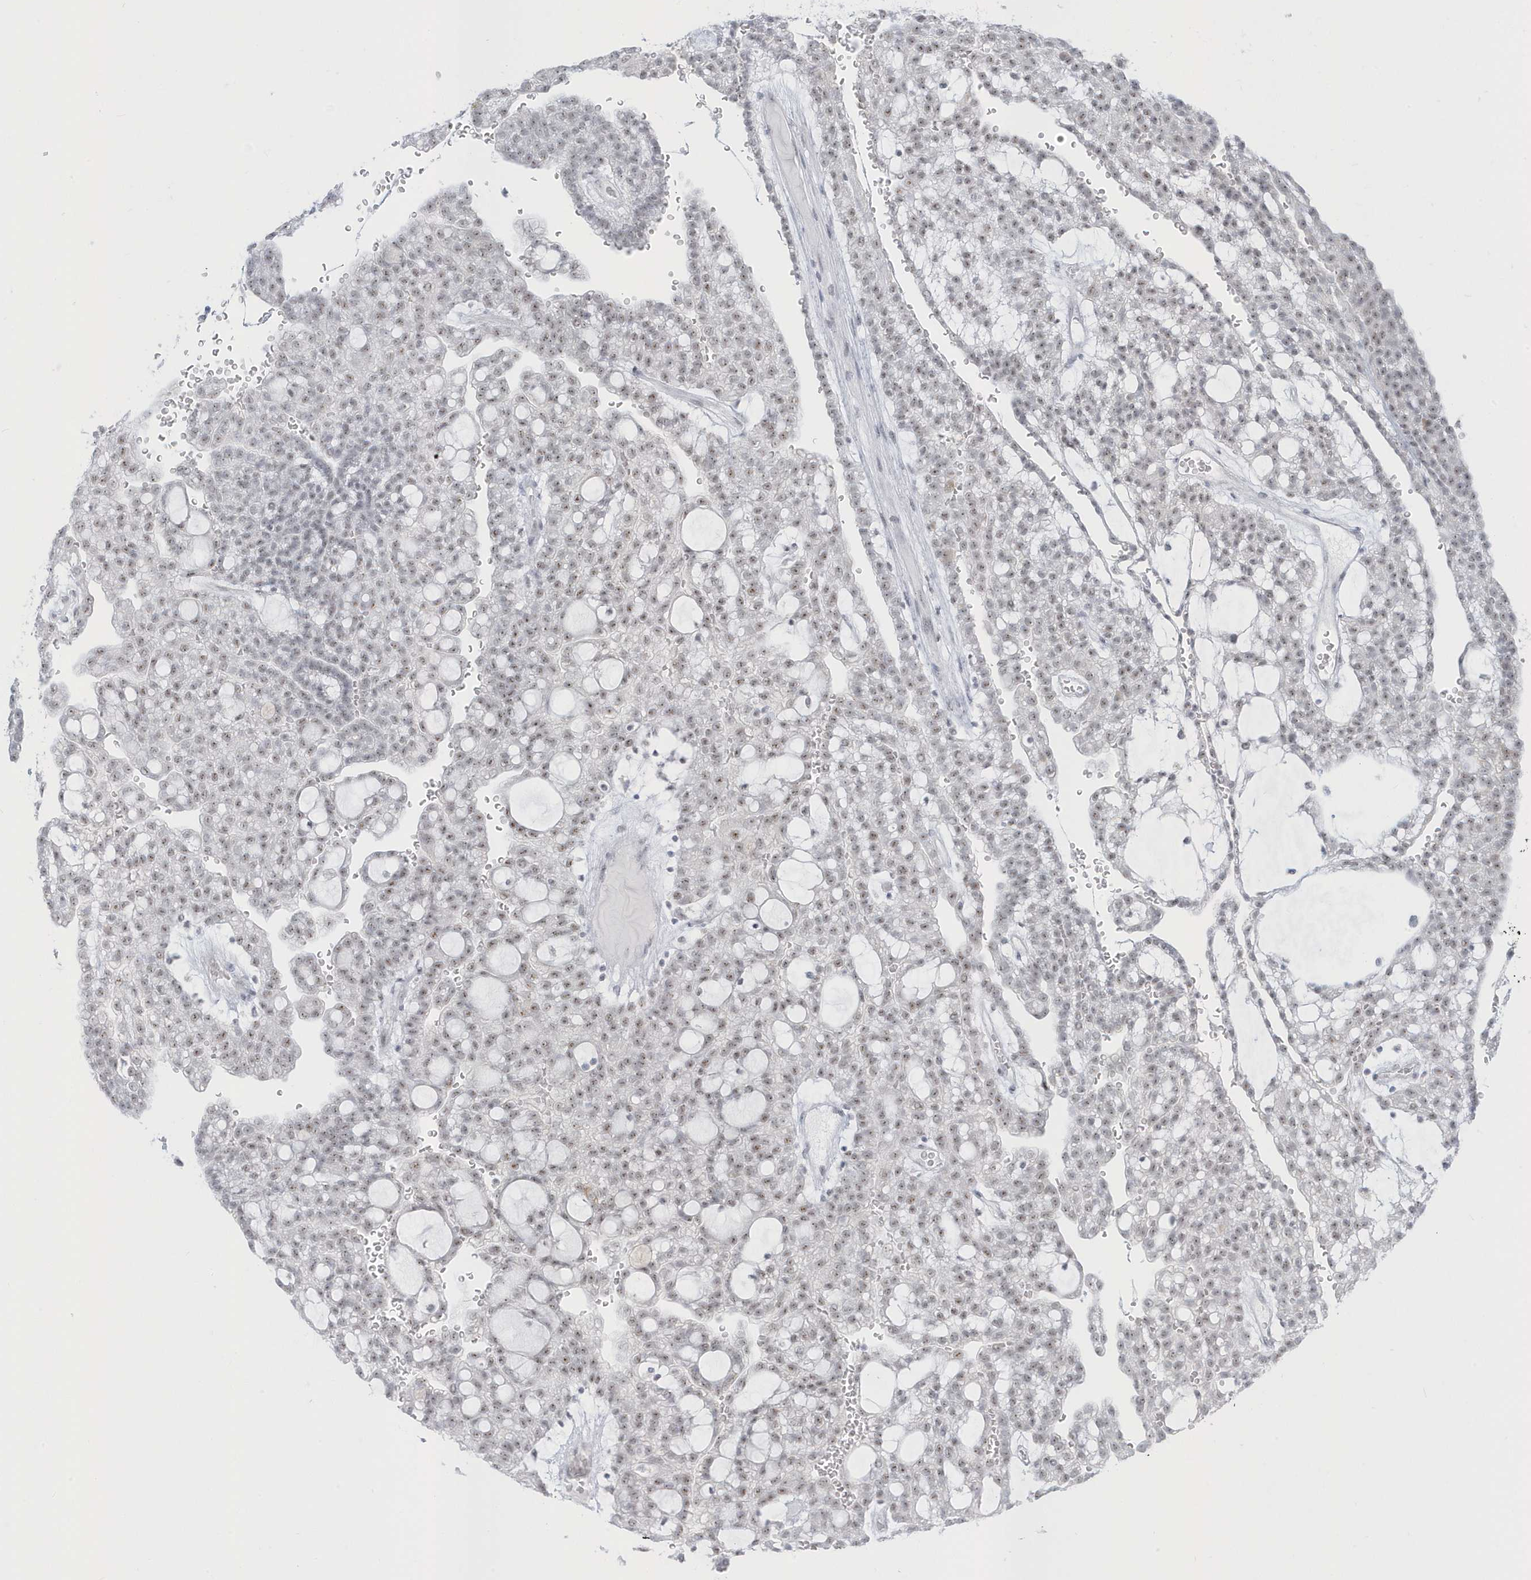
{"staining": {"intensity": "weak", "quantity": ">75%", "location": "nuclear"}, "tissue": "renal cancer", "cell_type": "Tumor cells", "image_type": "cancer", "snomed": [{"axis": "morphology", "description": "Adenocarcinoma, NOS"}, {"axis": "topography", "description": "Kidney"}], "caption": "Brown immunohistochemical staining in human renal cancer reveals weak nuclear staining in approximately >75% of tumor cells.", "gene": "PLEKHN1", "patient": {"sex": "male", "age": 63}}